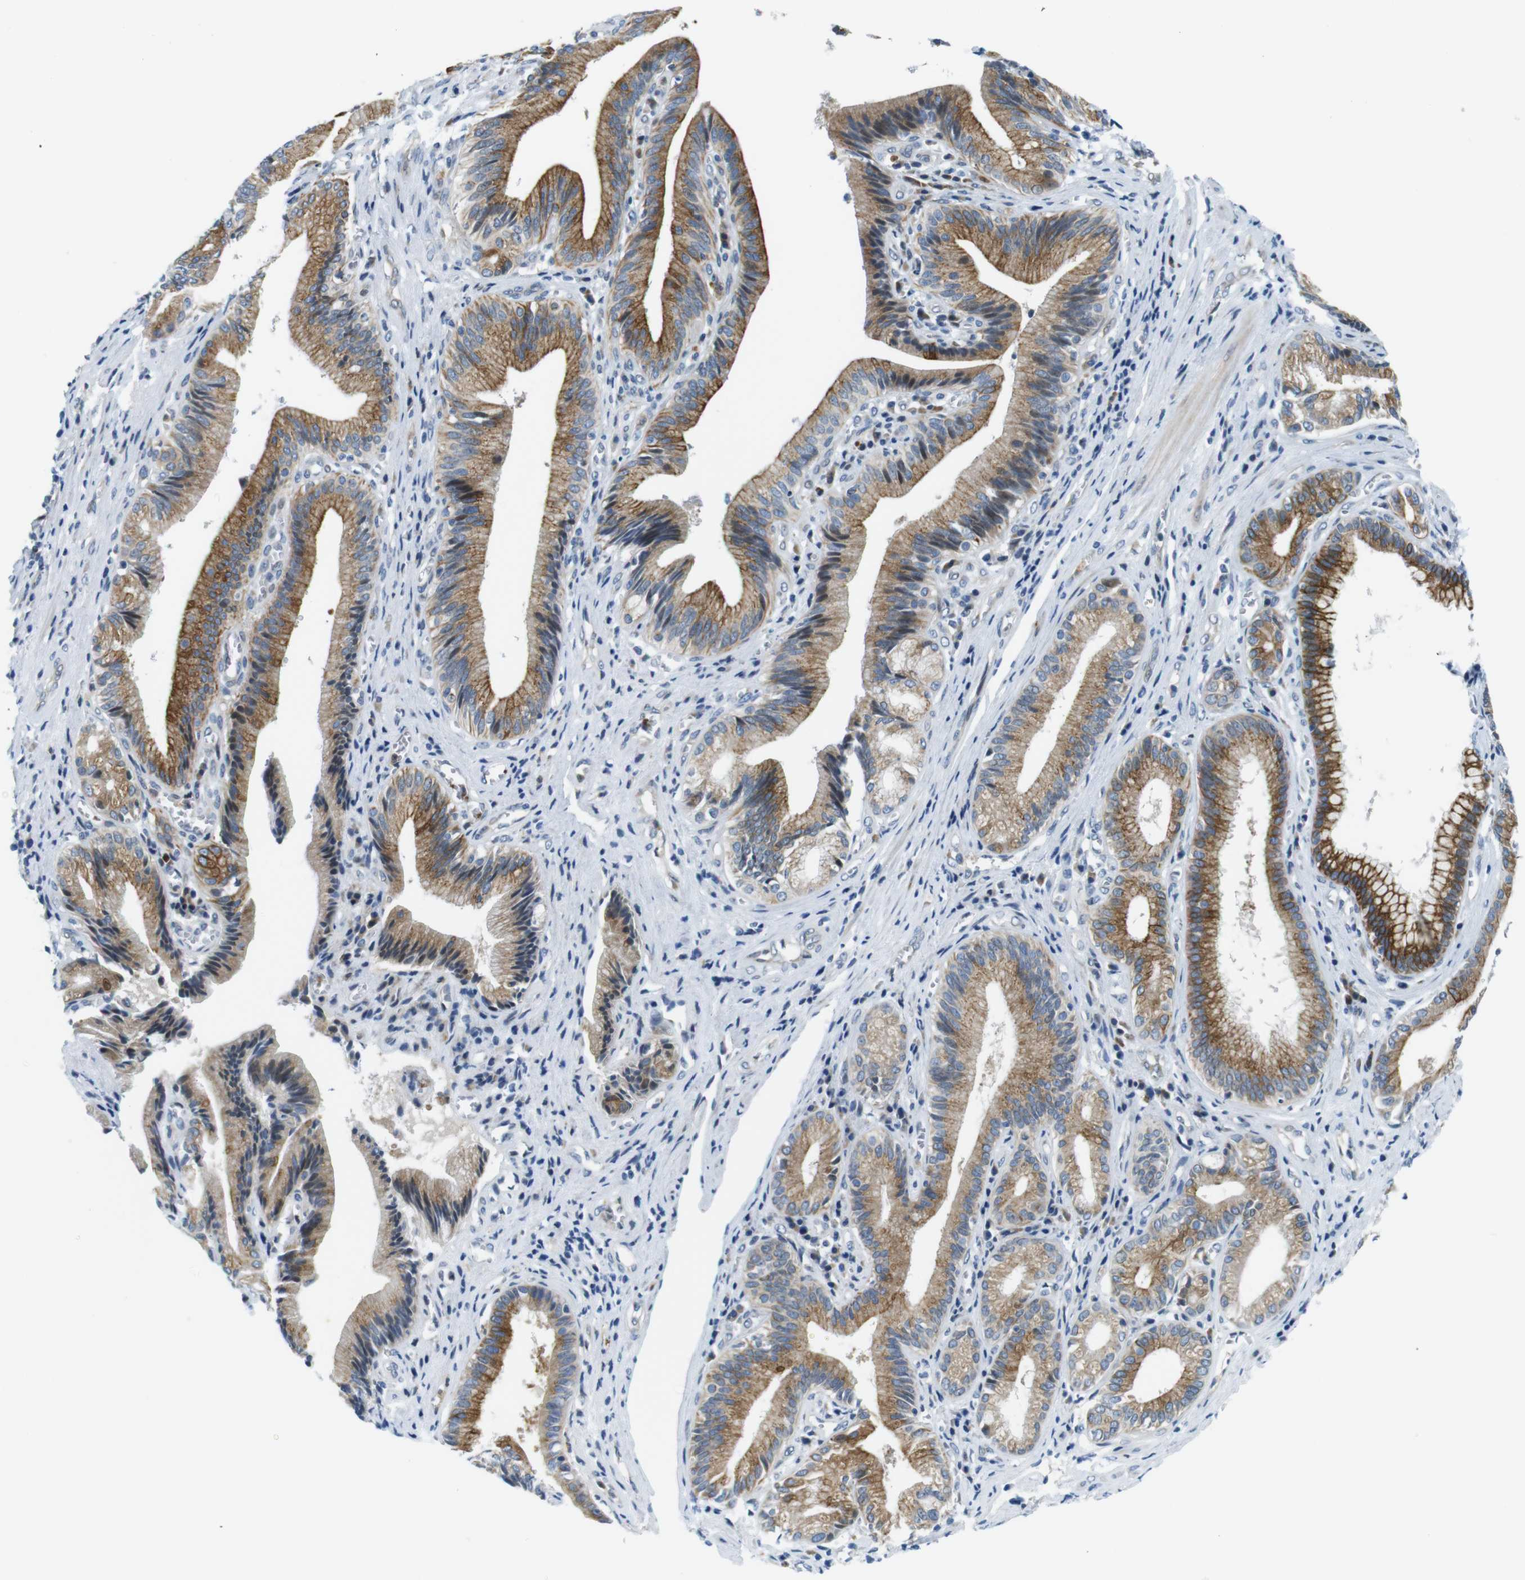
{"staining": {"intensity": "moderate", "quantity": ">75%", "location": "cytoplasmic/membranous"}, "tissue": "pancreatic cancer", "cell_type": "Tumor cells", "image_type": "cancer", "snomed": [{"axis": "morphology", "description": "Adenocarcinoma, NOS"}, {"axis": "topography", "description": "Pancreas"}], "caption": "A photomicrograph of human adenocarcinoma (pancreatic) stained for a protein reveals moderate cytoplasmic/membranous brown staining in tumor cells.", "gene": "ZDHHC3", "patient": {"sex": "female", "age": 75}}